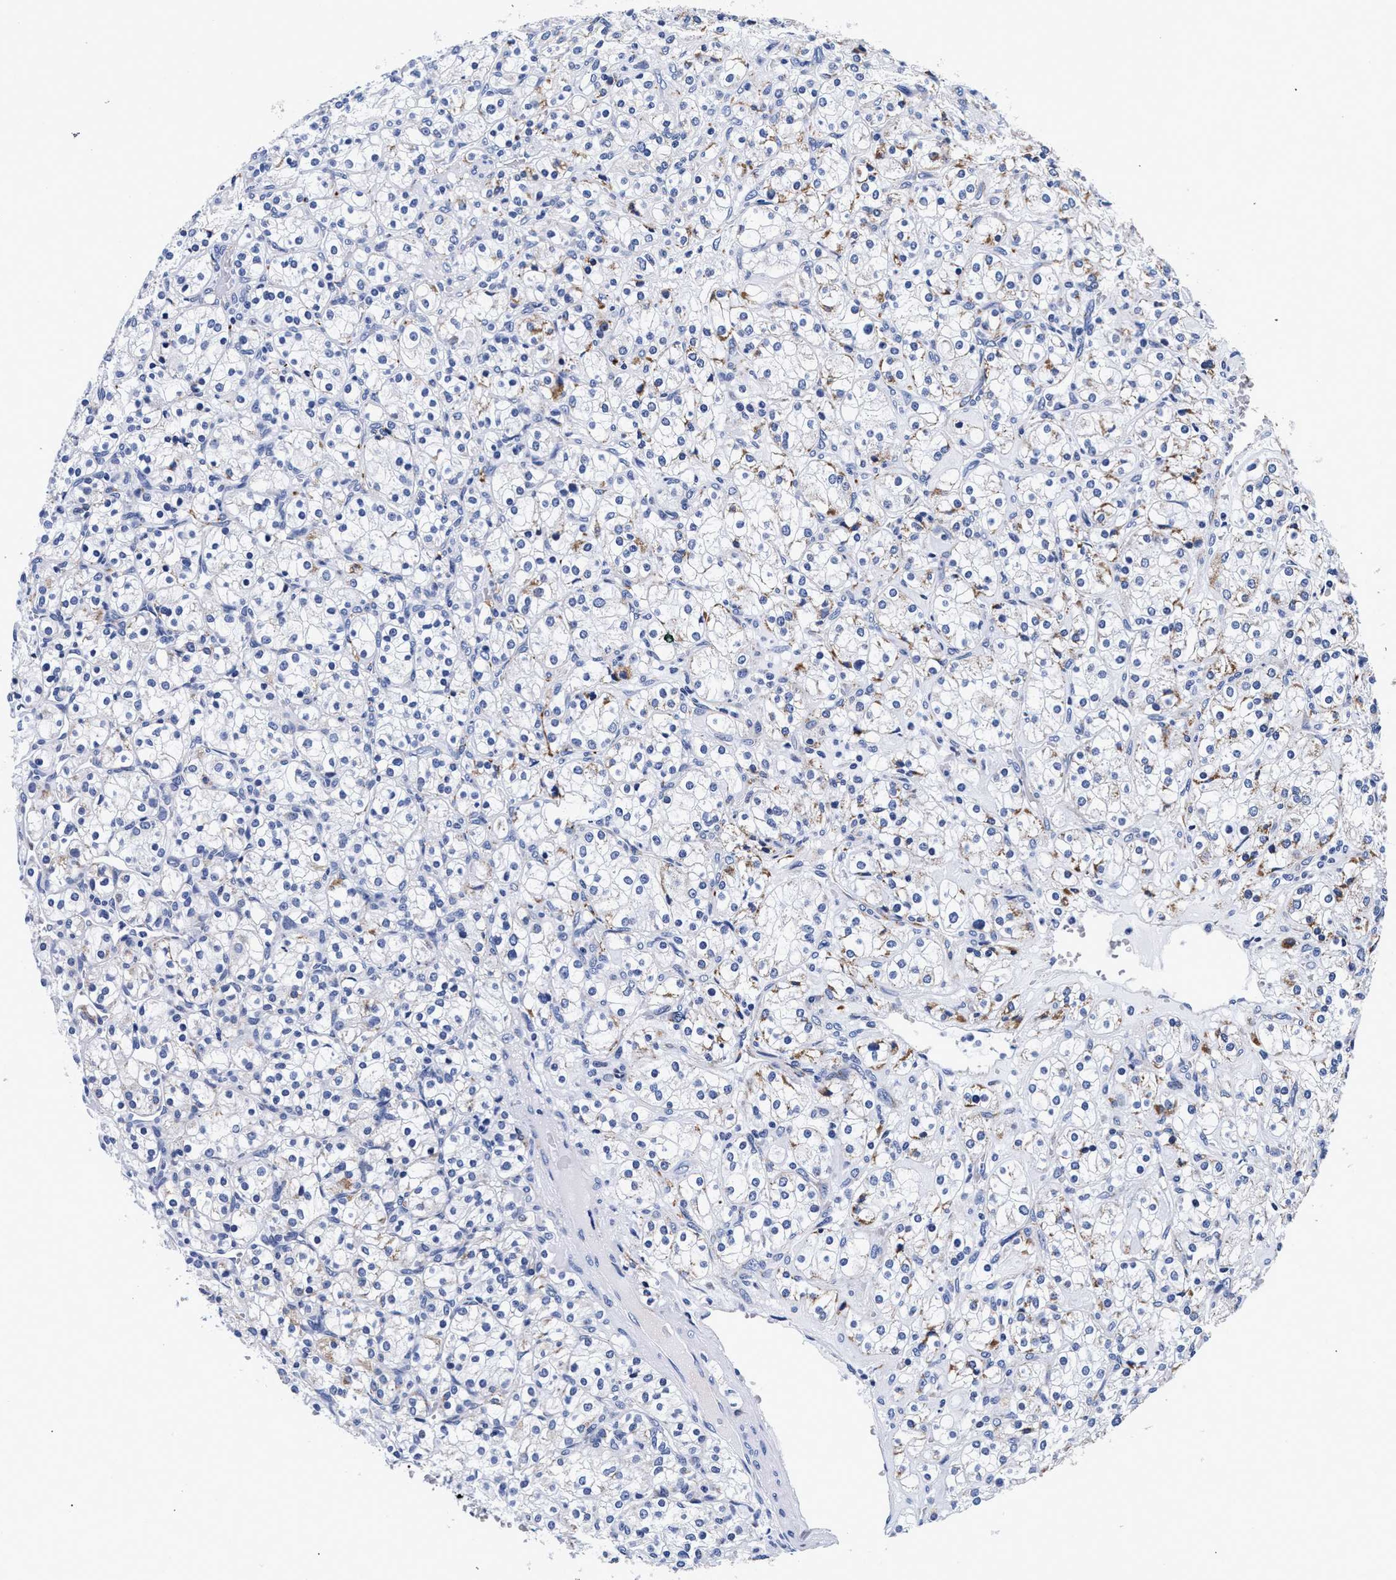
{"staining": {"intensity": "moderate", "quantity": "<25%", "location": "cytoplasmic/membranous"}, "tissue": "renal cancer", "cell_type": "Tumor cells", "image_type": "cancer", "snomed": [{"axis": "morphology", "description": "Adenocarcinoma, NOS"}, {"axis": "topography", "description": "Kidney"}], "caption": "The micrograph reveals staining of renal adenocarcinoma, revealing moderate cytoplasmic/membranous protein expression (brown color) within tumor cells. (Brightfield microscopy of DAB IHC at high magnification).", "gene": "RAB3B", "patient": {"sex": "male", "age": 77}}